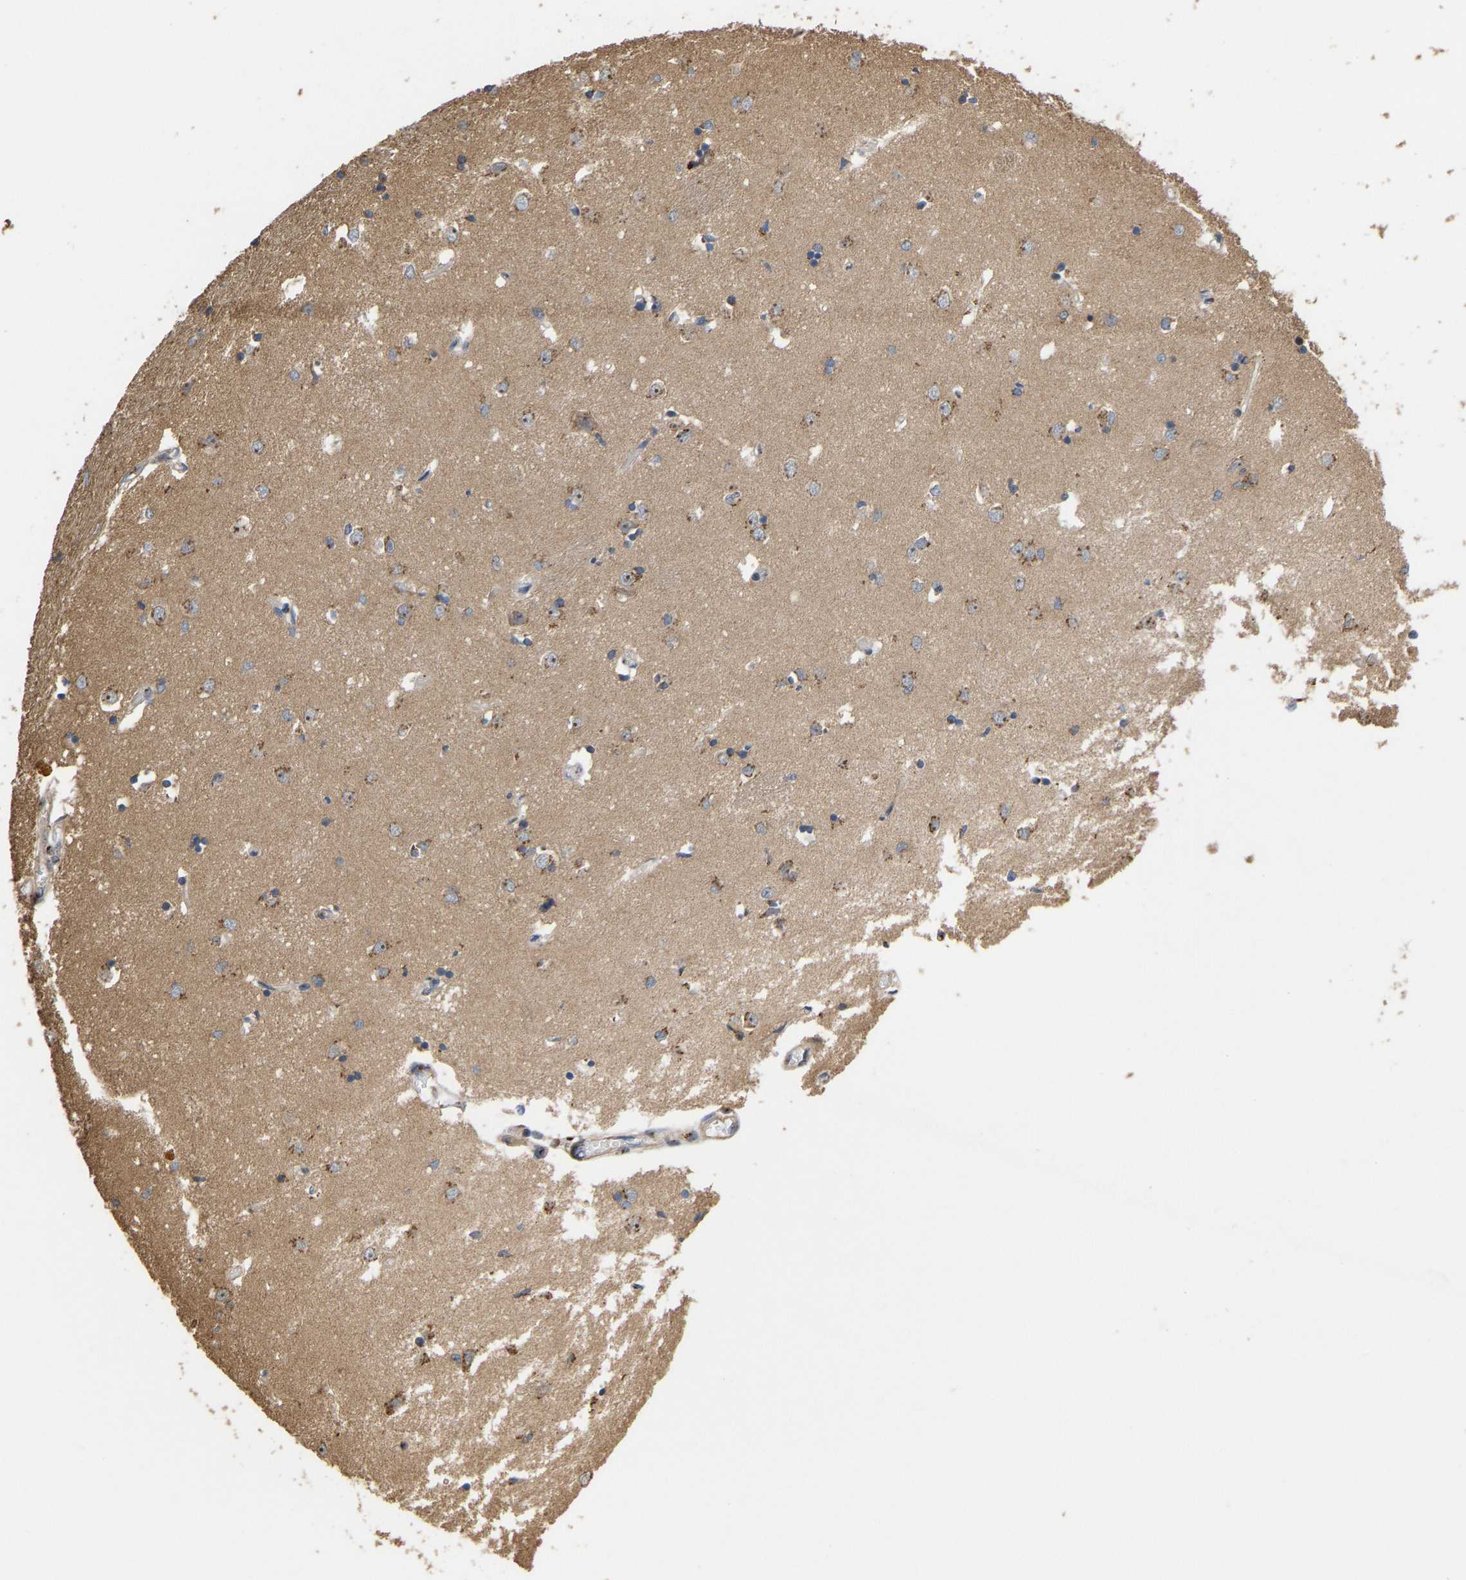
{"staining": {"intensity": "moderate", "quantity": "<25%", "location": "cytoplasmic/membranous"}, "tissue": "caudate", "cell_type": "Glial cells", "image_type": "normal", "snomed": [{"axis": "morphology", "description": "Normal tissue, NOS"}, {"axis": "topography", "description": "Lateral ventricle wall"}], "caption": "Glial cells display moderate cytoplasmic/membranous staining in approximately <25% of cells in normal caudate. (DAB (3,3'-diaminobenzidine) IHC with brightfield microscopy, high magnification).", "gene": "YIPF4", "patient": {"sex": "female", "age": 19}}